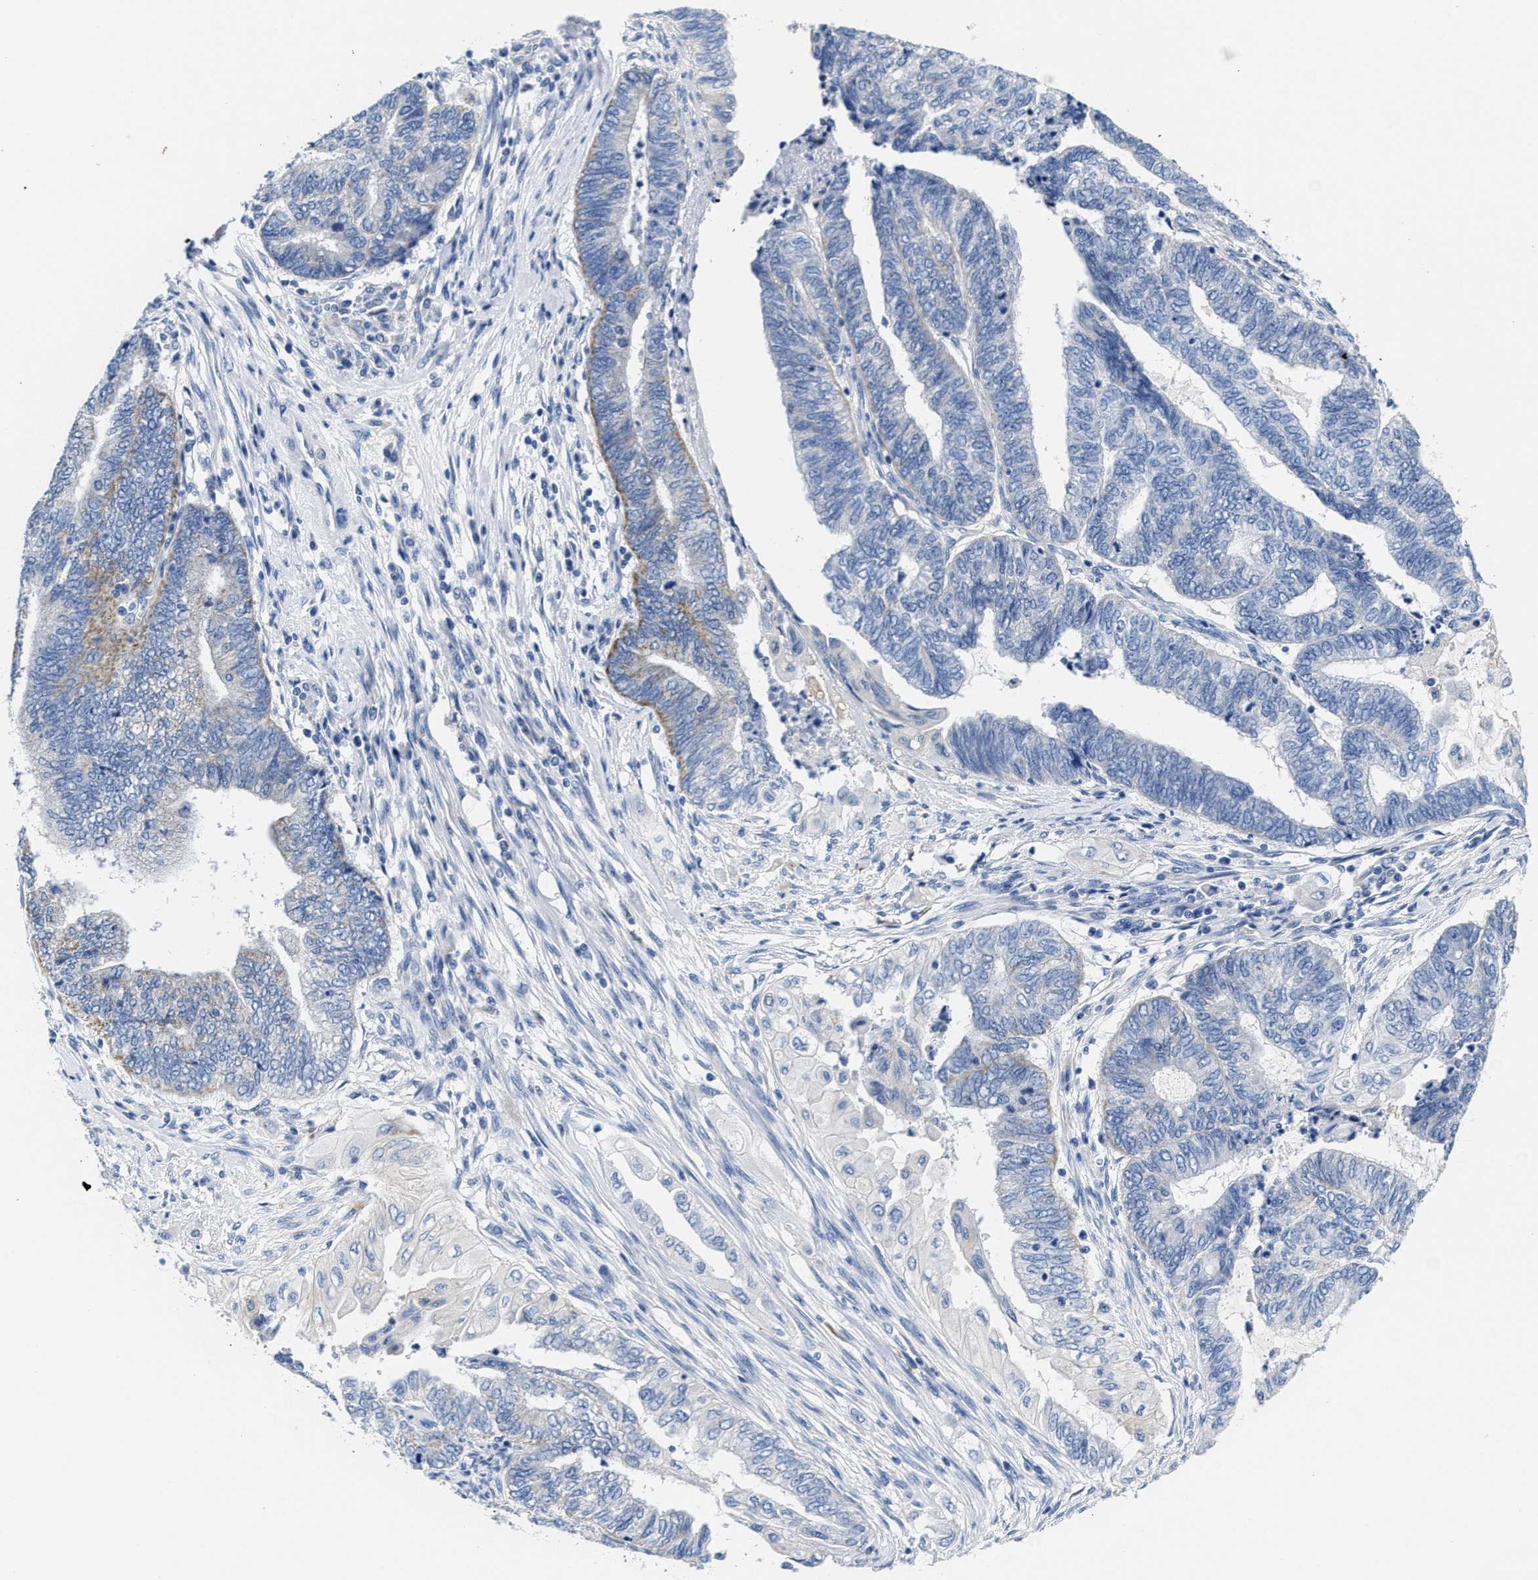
{"staining": {"intensity": "weak", "quantity": "<25%", "location": "cytoplasmic/membranous"}, "tissue": "endometrial cancer", "cell_type": "Tumor cells", "image_type": "cancer", "snomed": [{"axis": "morphology", "description": "Adenocarcinoma, NOS"}, {"axis": "topography", "description": "Uterus"}, {"axis": "topography", "description": "Endometrium"}], "caption": "Immunohistochemistry image of endometrial adenocarcinoma stained for a protein (brown), which exhibits no expression in tumor cells. (Stains: DAB (3,3'-diaminobenzidine) immunohistochemistry (IHC) with hematoxylin counter stain, Microscopy: brightfield microscopy at high magnification).", "gene": "TBRG4", "patient": {"sex": "female", "age": 70}}